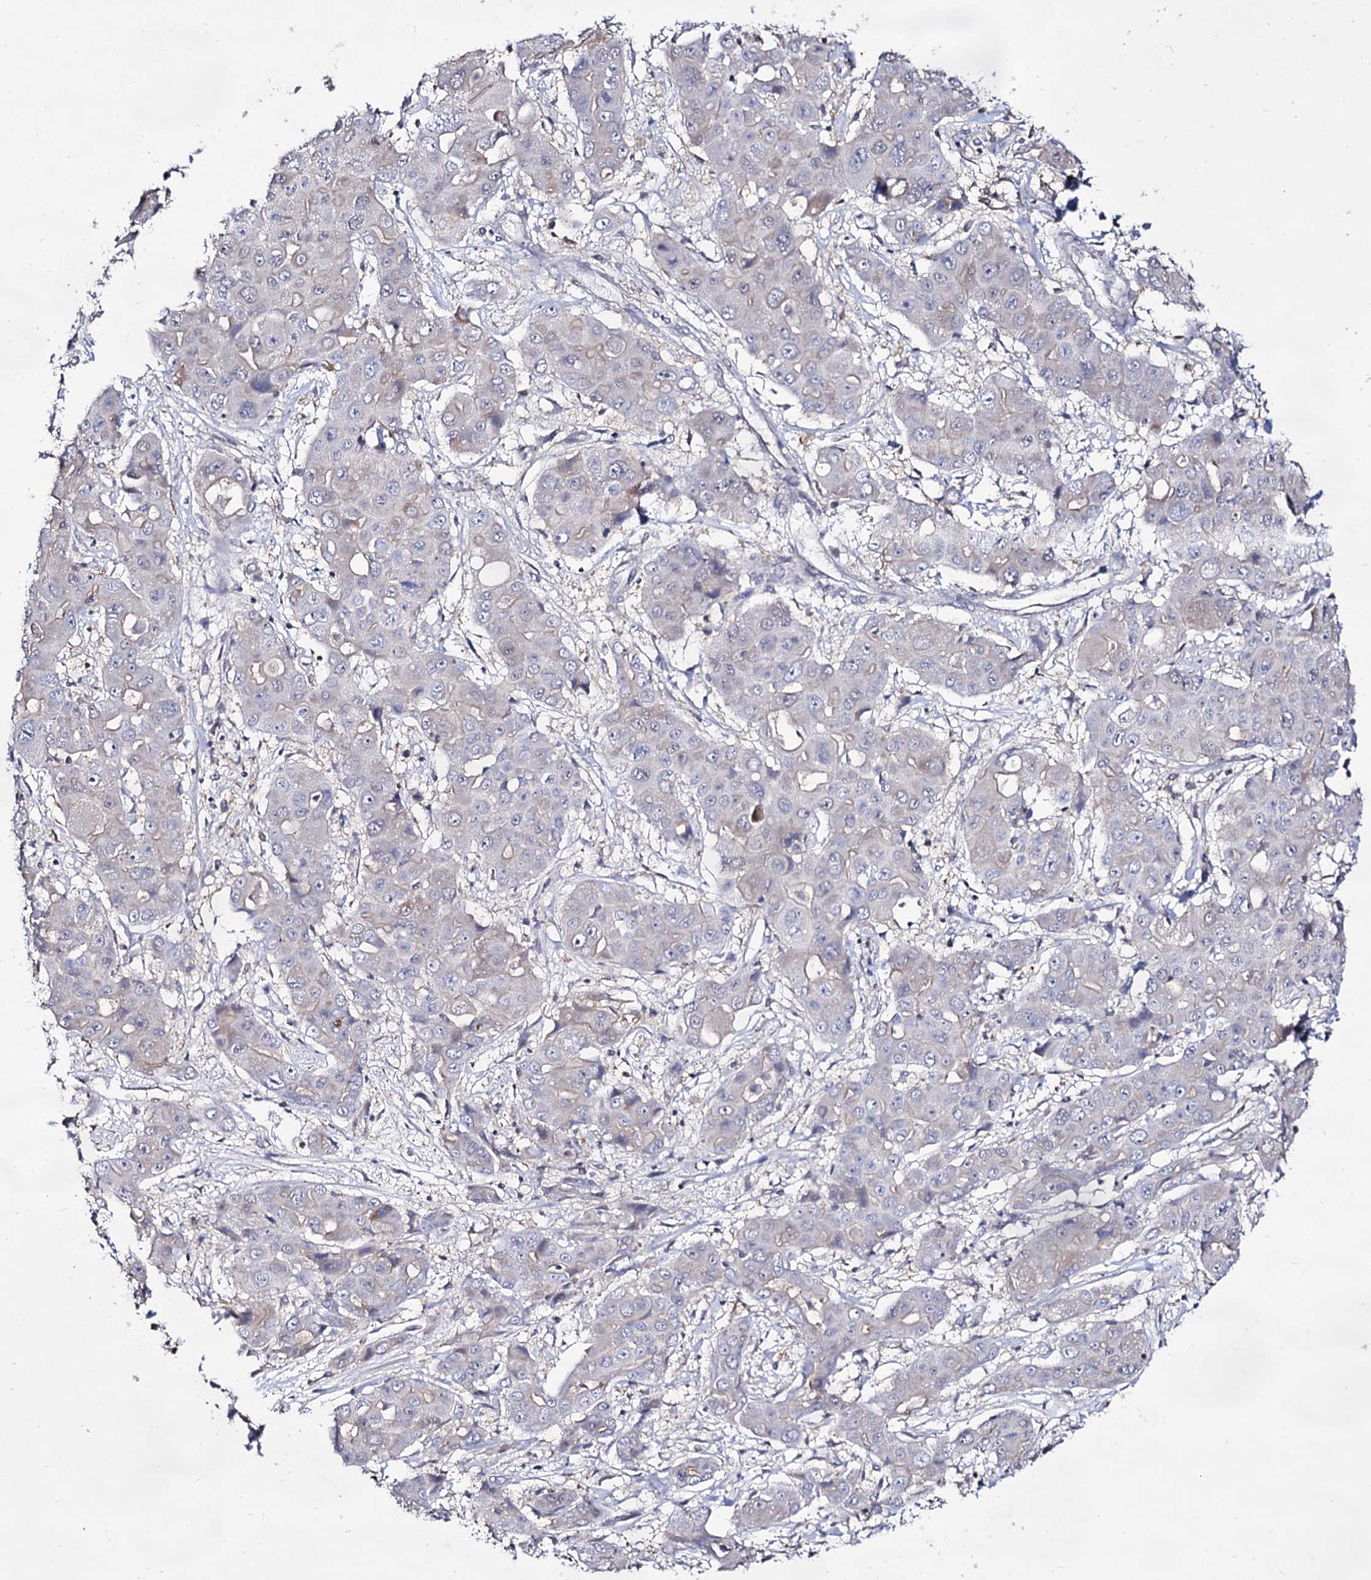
{"staining": {"intensity": "negative", "quantity": "none", "location": "none"}, "tissue": "liver cancer", "cell_type": "Tumor cells", "image_type": "cancer", "snomed": [{"axis": "morphology", "description": "Cholangiocarcinoma"}, {"axis": "topography", "description": "Liver"}], "caption": "High magnification brightfield microscopy of liver cancer (cholangiocarcinoma) stained with DAB (3,3'-diaminobenzidine) (brown) and counterstained with hematoxylin (blue): tumor cells show no significant positivity.", "gene": "ARFIP2", "patient": {"sex": "male", "age": 67}}